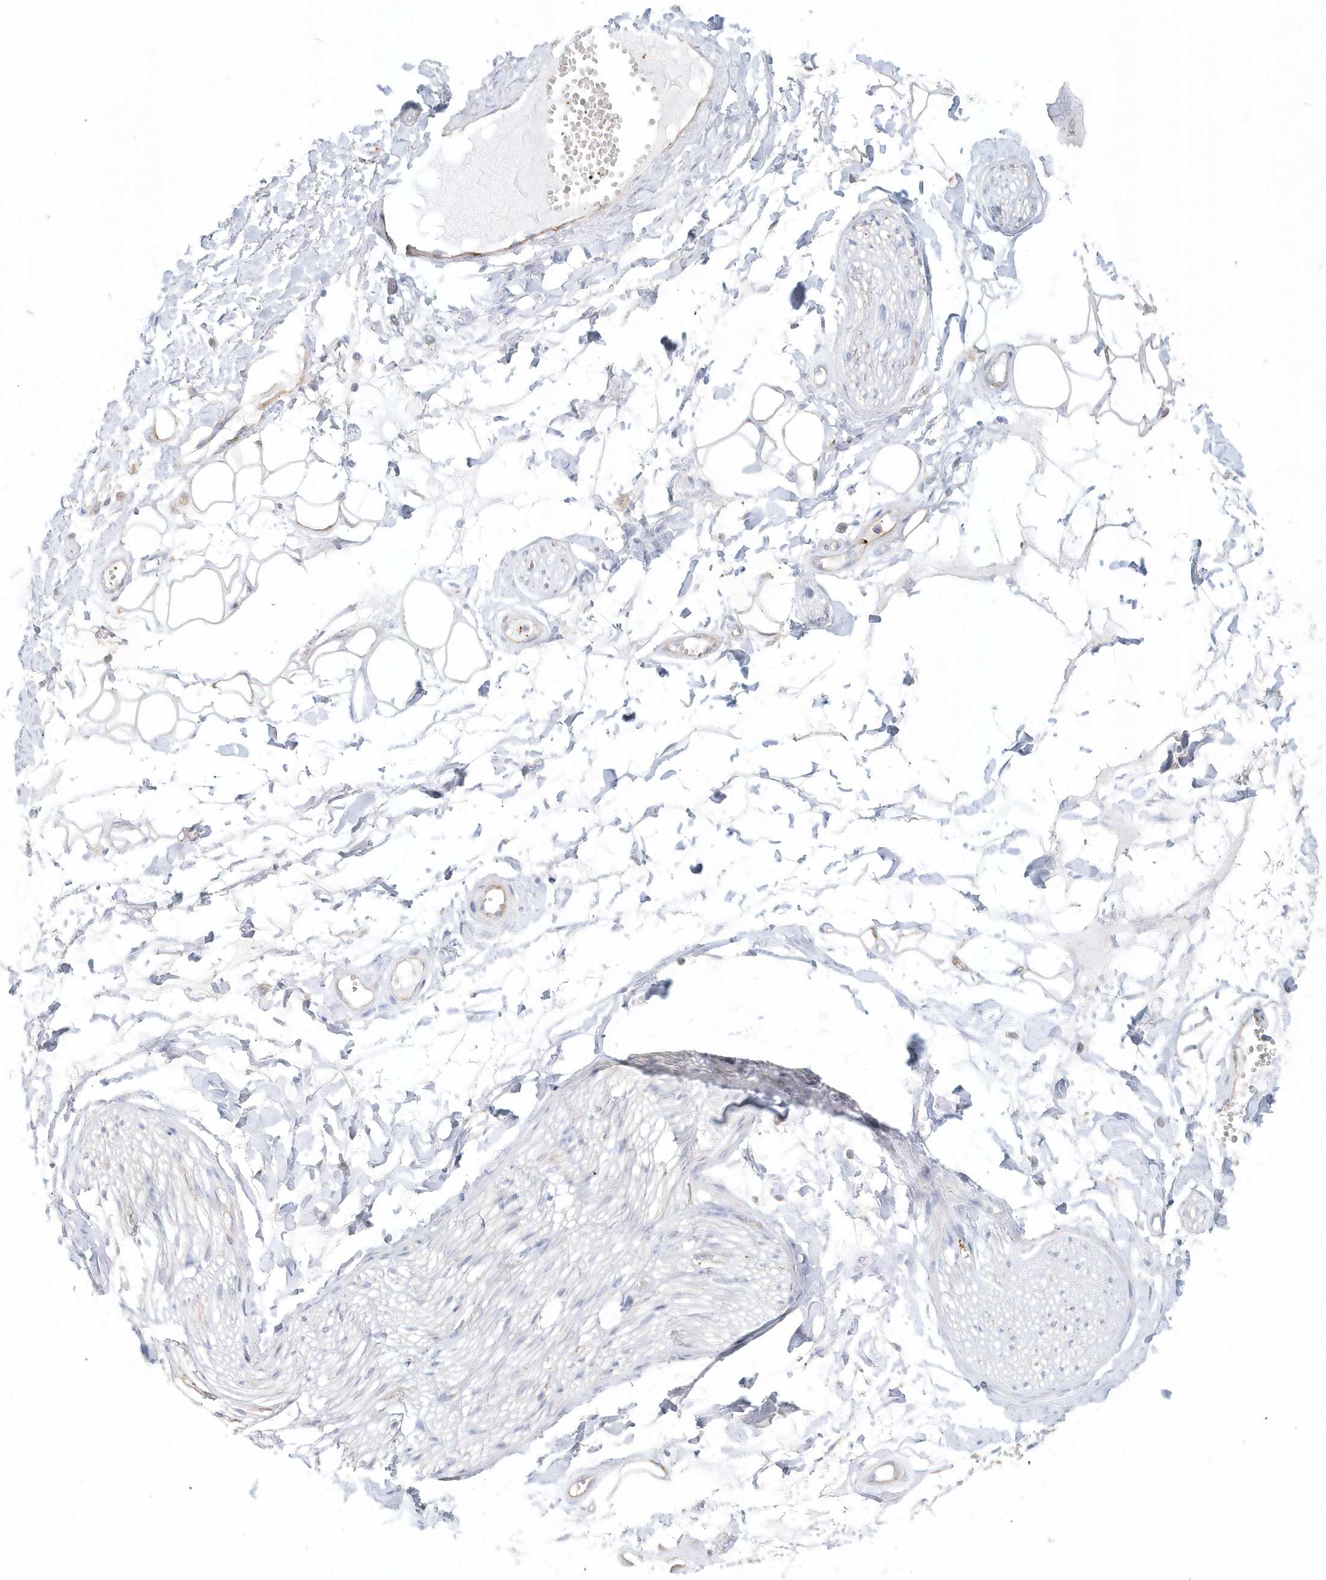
{"staining": {"intensity": "negative", "quantity": "none", "location": "none"}, "tissue": "adipose tissue", "cell_type": "Adipocytes", "image_type": "normal", "snomed": [{"axis": "morphology", "description": "Normal tissue, NOS"}, {"axis": "morphology", "description": "Inflammation, NOS"}, {"axis": "topography", "description": "Salivary gland"}, {"axis": "topography", "description": "Peripheral nerve tissue"}], "caption": "DAB (3,3'-diaminobenzidine) immunohistochemical staining of normal adipose tissue demonstrates no significant positivity in adipocytes.", "gene": "MMRN1", "patient": {"sex": "female", "age": 75}}